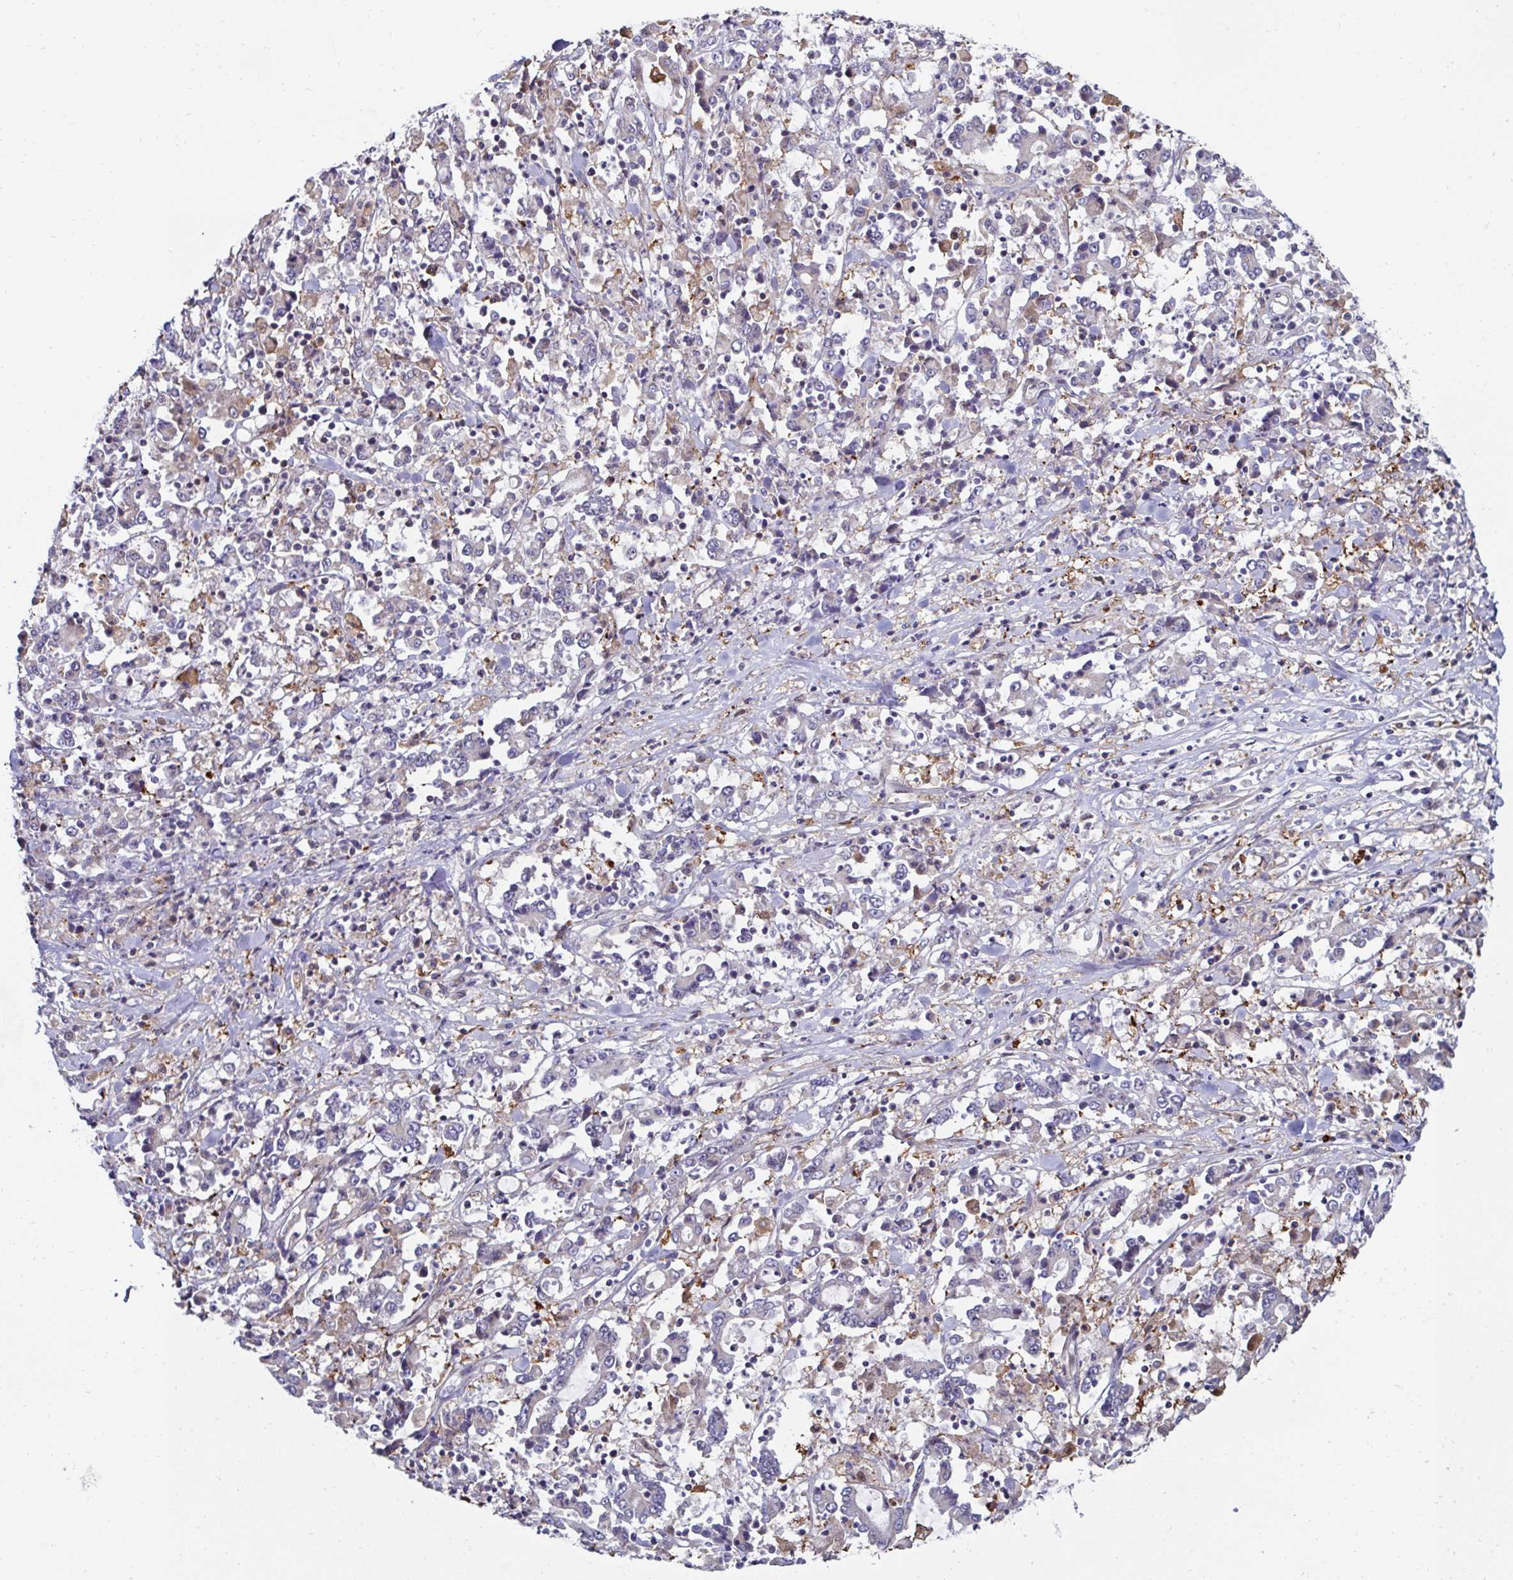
{"staining": {"intensity": "negative", "quantity": "none", "location": "none"}, "tissue": "stomach cancer", "cell_type": "Tumor cells", "image_type": "cancer", "snomed": [{"axis": "morphology", "description": "Adenocarcinoma, NOS"}, {"axis": "topography", "description": "Stomach, upper"}], "caption": "An image of human stomach cancer is negative for staining in tumor cells.", "gene": "FBXL13", "patient": {"sex": "male", "age": 68}}